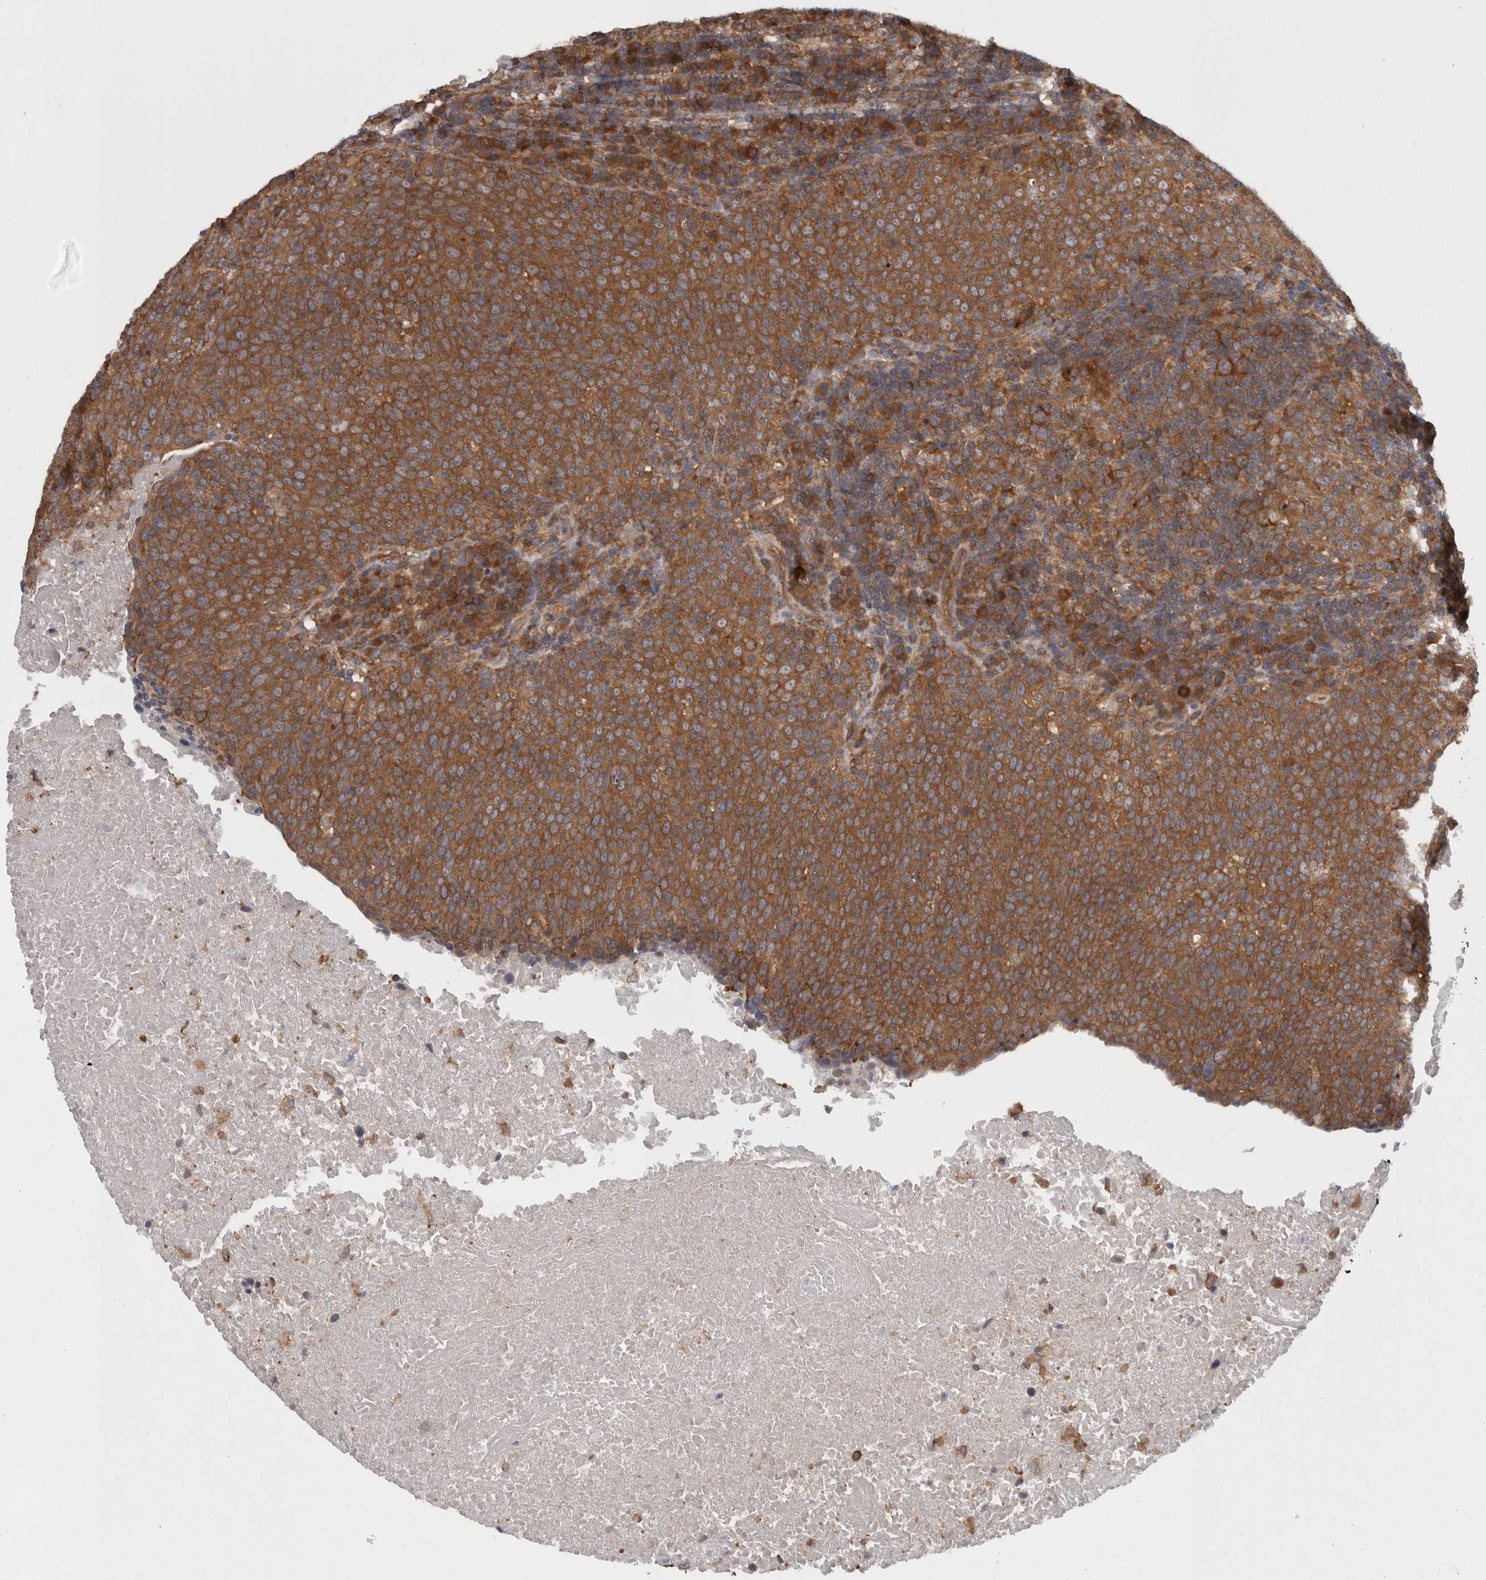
{"staining": {"intensity": "strong", "quantity": ">75%", "location": "cytoplasmic/membranous"}, "tissue": "head and neck cancer", "cell_type": "Tumor cells", "image_type": "cancer", "snomed": [{"axis": "morphology", "description": "Squamous cell carcinoma, NOS"}, {"axis": "morphology", "description": "Squamous cell carcinoma, metastatic, NOS"}, {"axis": "topography", "description": "Lymph node"}, {"axis": "topography", "description": "Head-Neck"}], "caption": "The immunohistochemical stain shows strong cytoplasmic/membranous positivity in tumor cells of head and neck cancer (metastatic squamous cell carcinoma) tissue.", "gene": "SMCR8", "patient": {"sex": "male", "age": 62}}